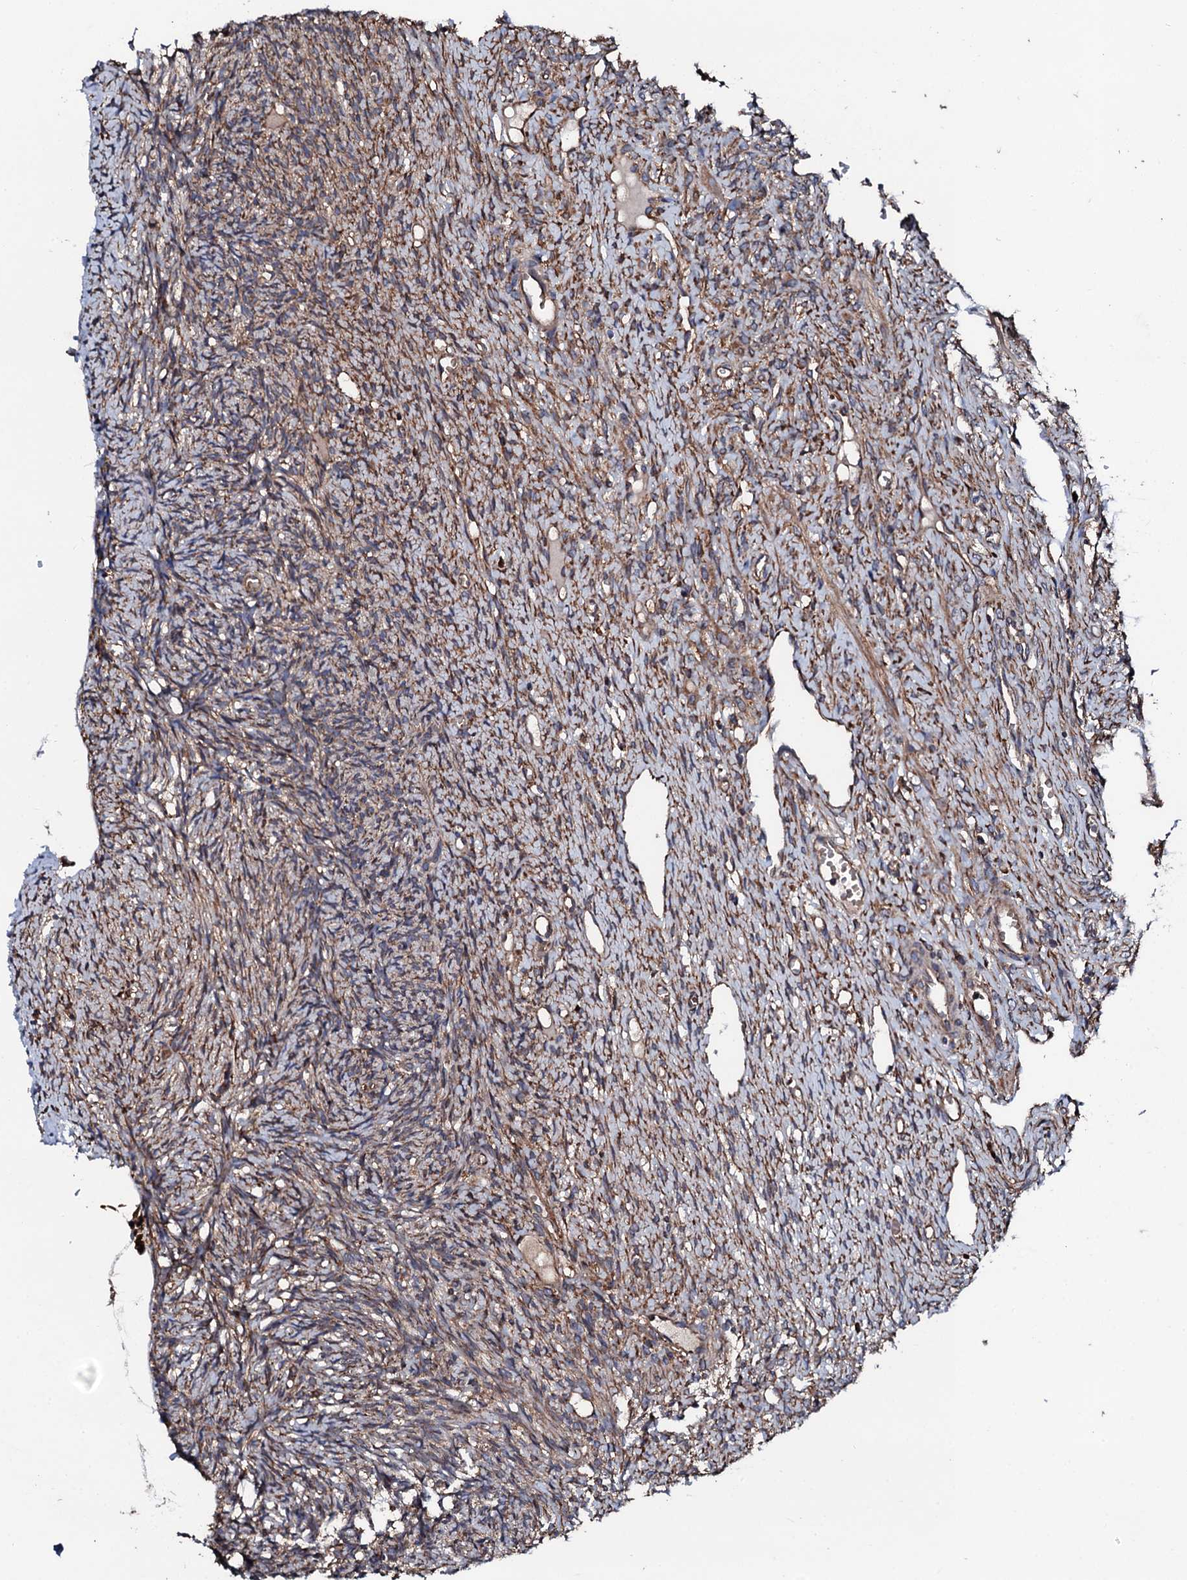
{"staining": {"intensity": "weak", "quantity": ">75%", "location": "cytoplasmic/membranous"}, "tissue": "ovary", "cell_type": "Ovarian stroma cells", "image_type": "normal", "snomed": [{"axis": "morphology", "description": "Normal tissue, NOS"}, {"axis": "topography", "description": "Ovary"}], "caption": "A brown stain shows weak cytoplasmic/membranous staining of a protein in ovarian stroma cells of benign ovary. (DAB IHC, brown staining for protein, blue staining for nuclei).", "gene": "CKAP5", "patient": {"sex": "female", "age": 51}}